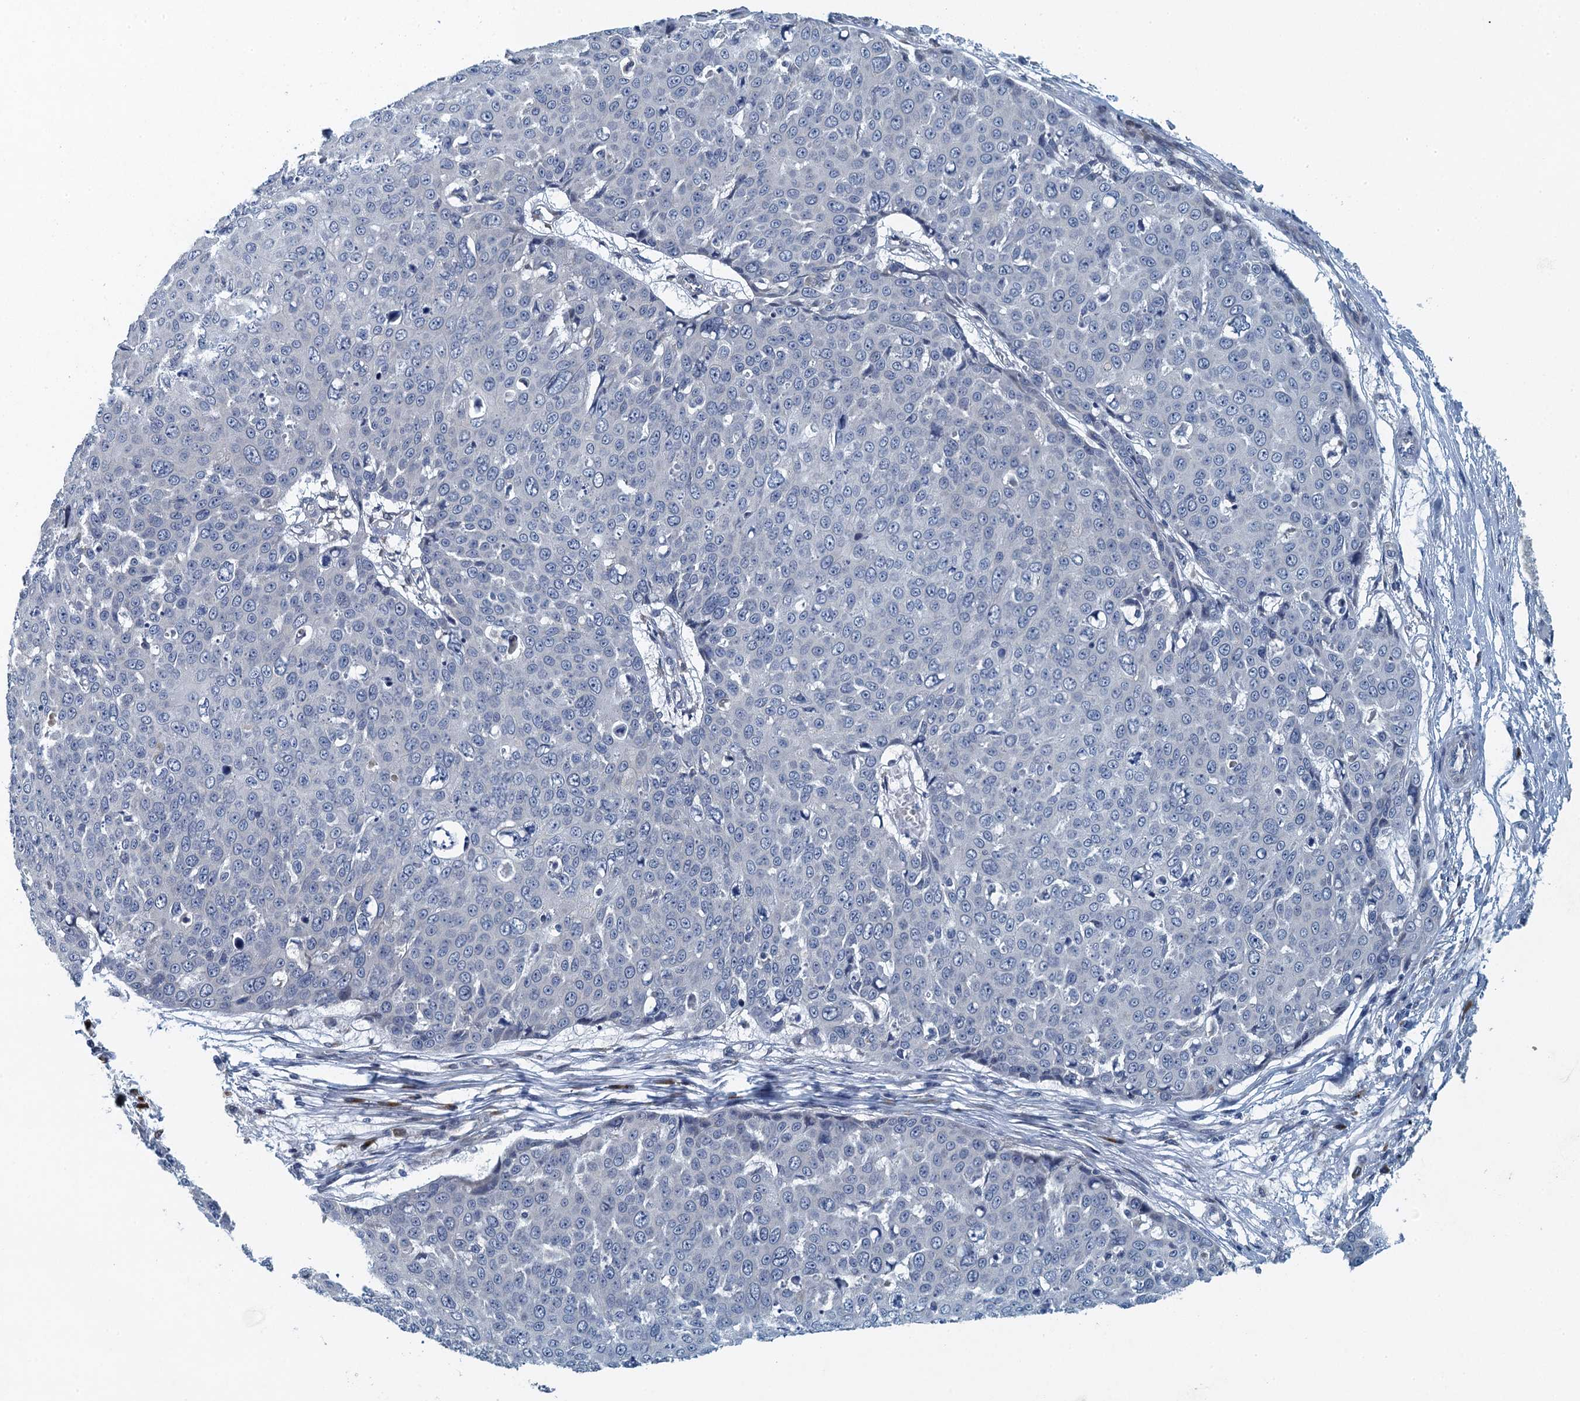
{"staining": {"intensity": "negative", "quantity": "none", "location": "none"}, "tissue": "skin cancer", "cell_type": "Tumor cells", "image_type": "cancer", "snomed": [{"axis": "morphology", "description": "Squamous cell carcinoma, NOS"}, {"axis": "topography", "description": "Skin"}], "caption": "Immunohistochemistry (IHC) of human skin cancer (squamous cell carcinoma) demonstrates no positivity in tumor cells.", "gene": "ALG2", "patient": {"sex": "male", "age": 71}}